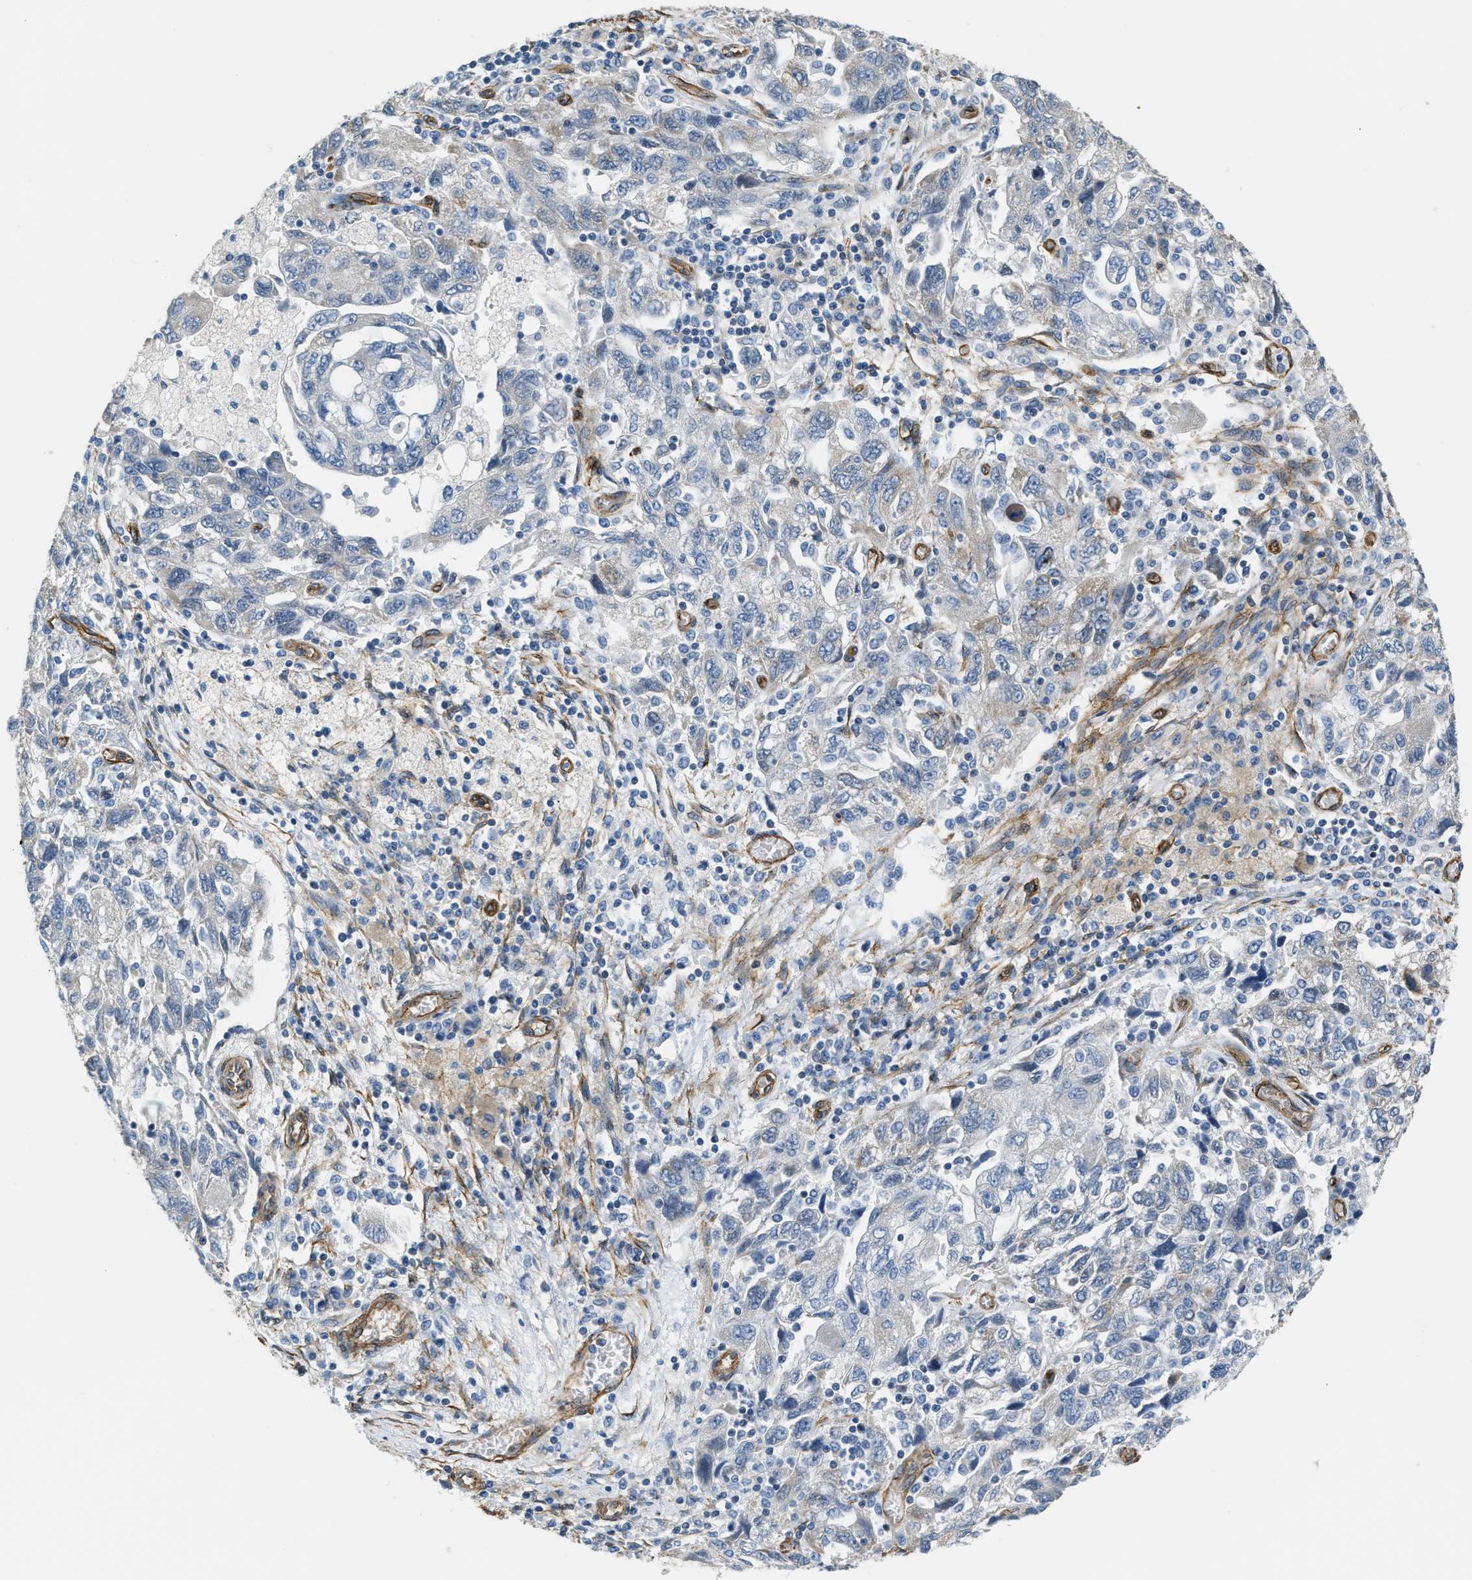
{"staining": {"intensity": "negative", "quantity": "none", "location": "none"}, "tissue": "ovarian cancer", "cell_type": "Tumor cells", "image_type": "cancer", "snomed": [{"axis": "morphology", "description": "Carcinoma, NOS"}, {"axis": "morphology", "description": "Cystadenocarcinoma, serous, NOS"}, {"axis": "topography", "description": "Ovary"}], "caption": "Histopathology image shows no significant protein expression in tumor cells of ovarian cancer. (Stains: DAB immunohistochemistry (IHC) with hematoxylin counter stain, Microscopy: brightfield microscopy at high magnification).", "gene": "TMEM43", "patient": {"sex": "female", "age": 69}}